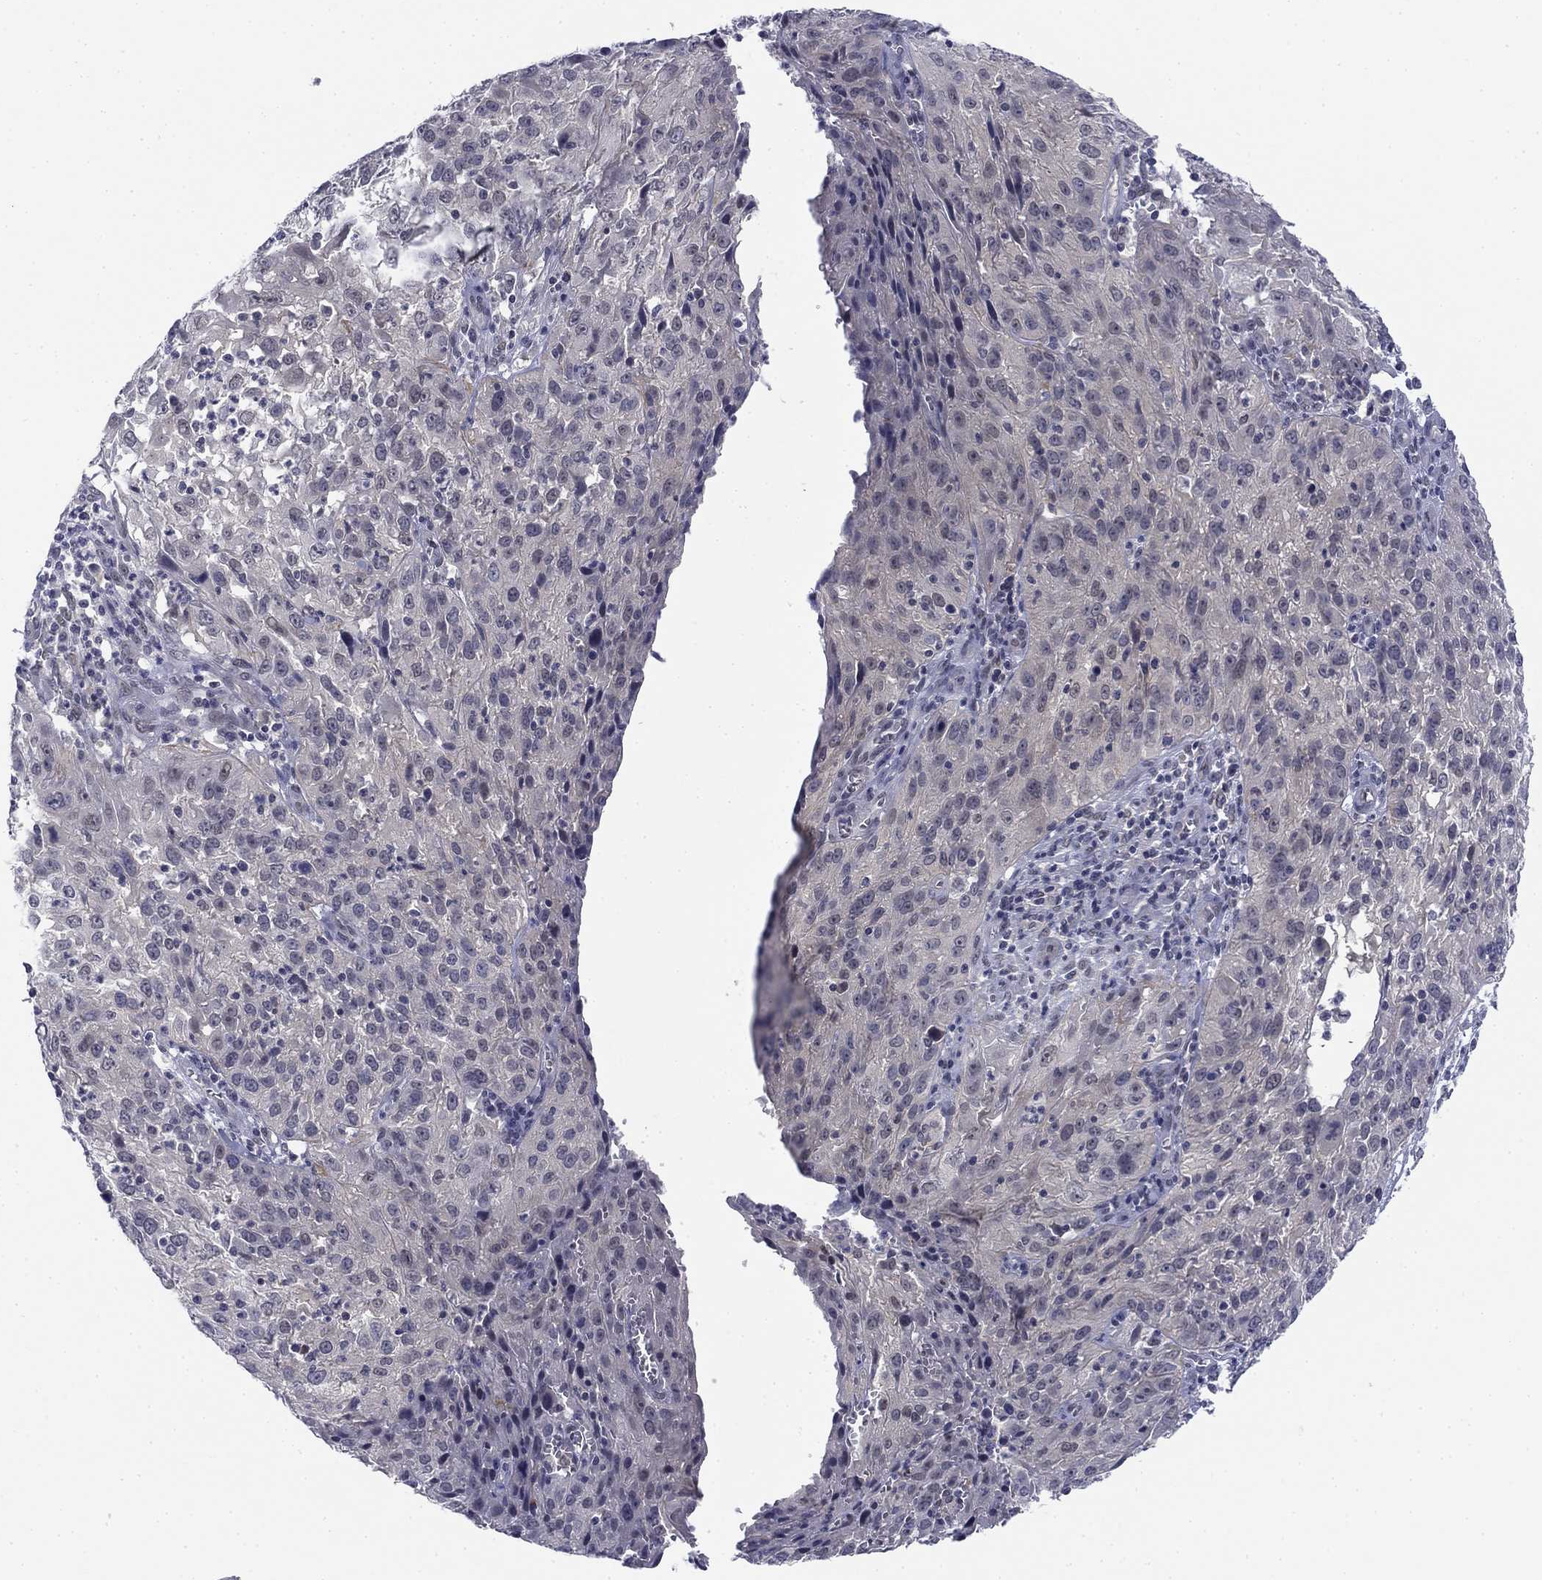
{"staining": {"intensity": "negative", "quantity": "none", "location": "none"}, "tissue": "cervical cancer", "cell_type": "Tumor cells", "image_type": "cancer", "snomed": [{"axis": "morphology", "description": "Squamous cell carcinoma, NOS"}, {"axis": "topography", "description": "Cervix"}], "caption": "Tumor cells are negative for protein expression in human cervical cancer (squamous cell carcinoma). (Stains: DAB (3,3'-diaminobenzidine) IHC with hematoxylin counter stain, Microscopy: brightfield microscopy at high magnification).", "gene": "TIGD4", "patient": {"sex": "female", "age": 32}}